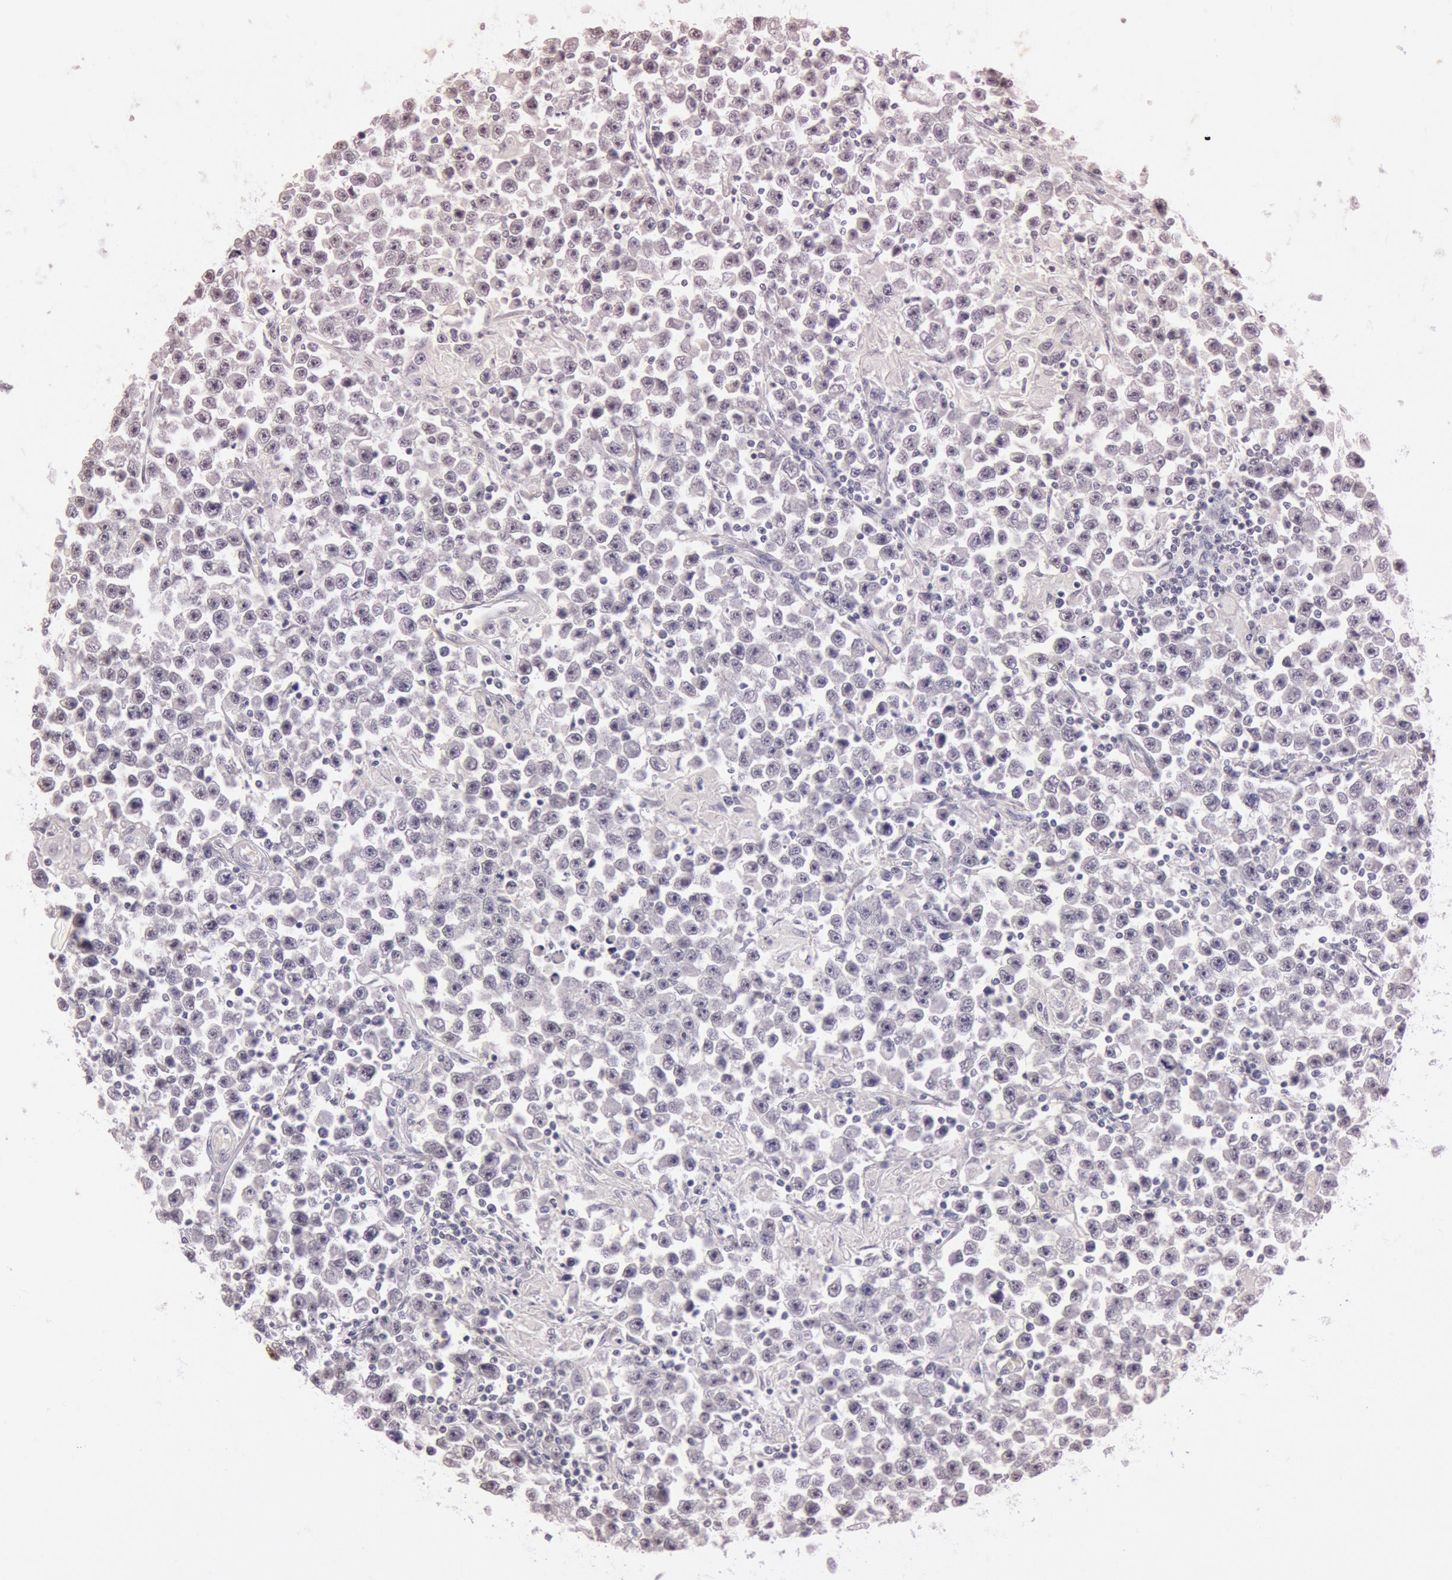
{"staining": {"intensity": "weak", "quantity": "<25%", "location": "nuclear"}, "tissue": "testis cancer", "cell_type": "Tumor cells", "image_type": "cancer", "snomed": [{"axis": "morphology", "description": "Seminoma, NOS"}, {"axis": "topography", "description": "Testis"}], "caption": "Tumor cells show no significant protein staining in testis cancer (seminoma).", "gene": "TASL", "patient": {"sex": "male", "age": 33}}